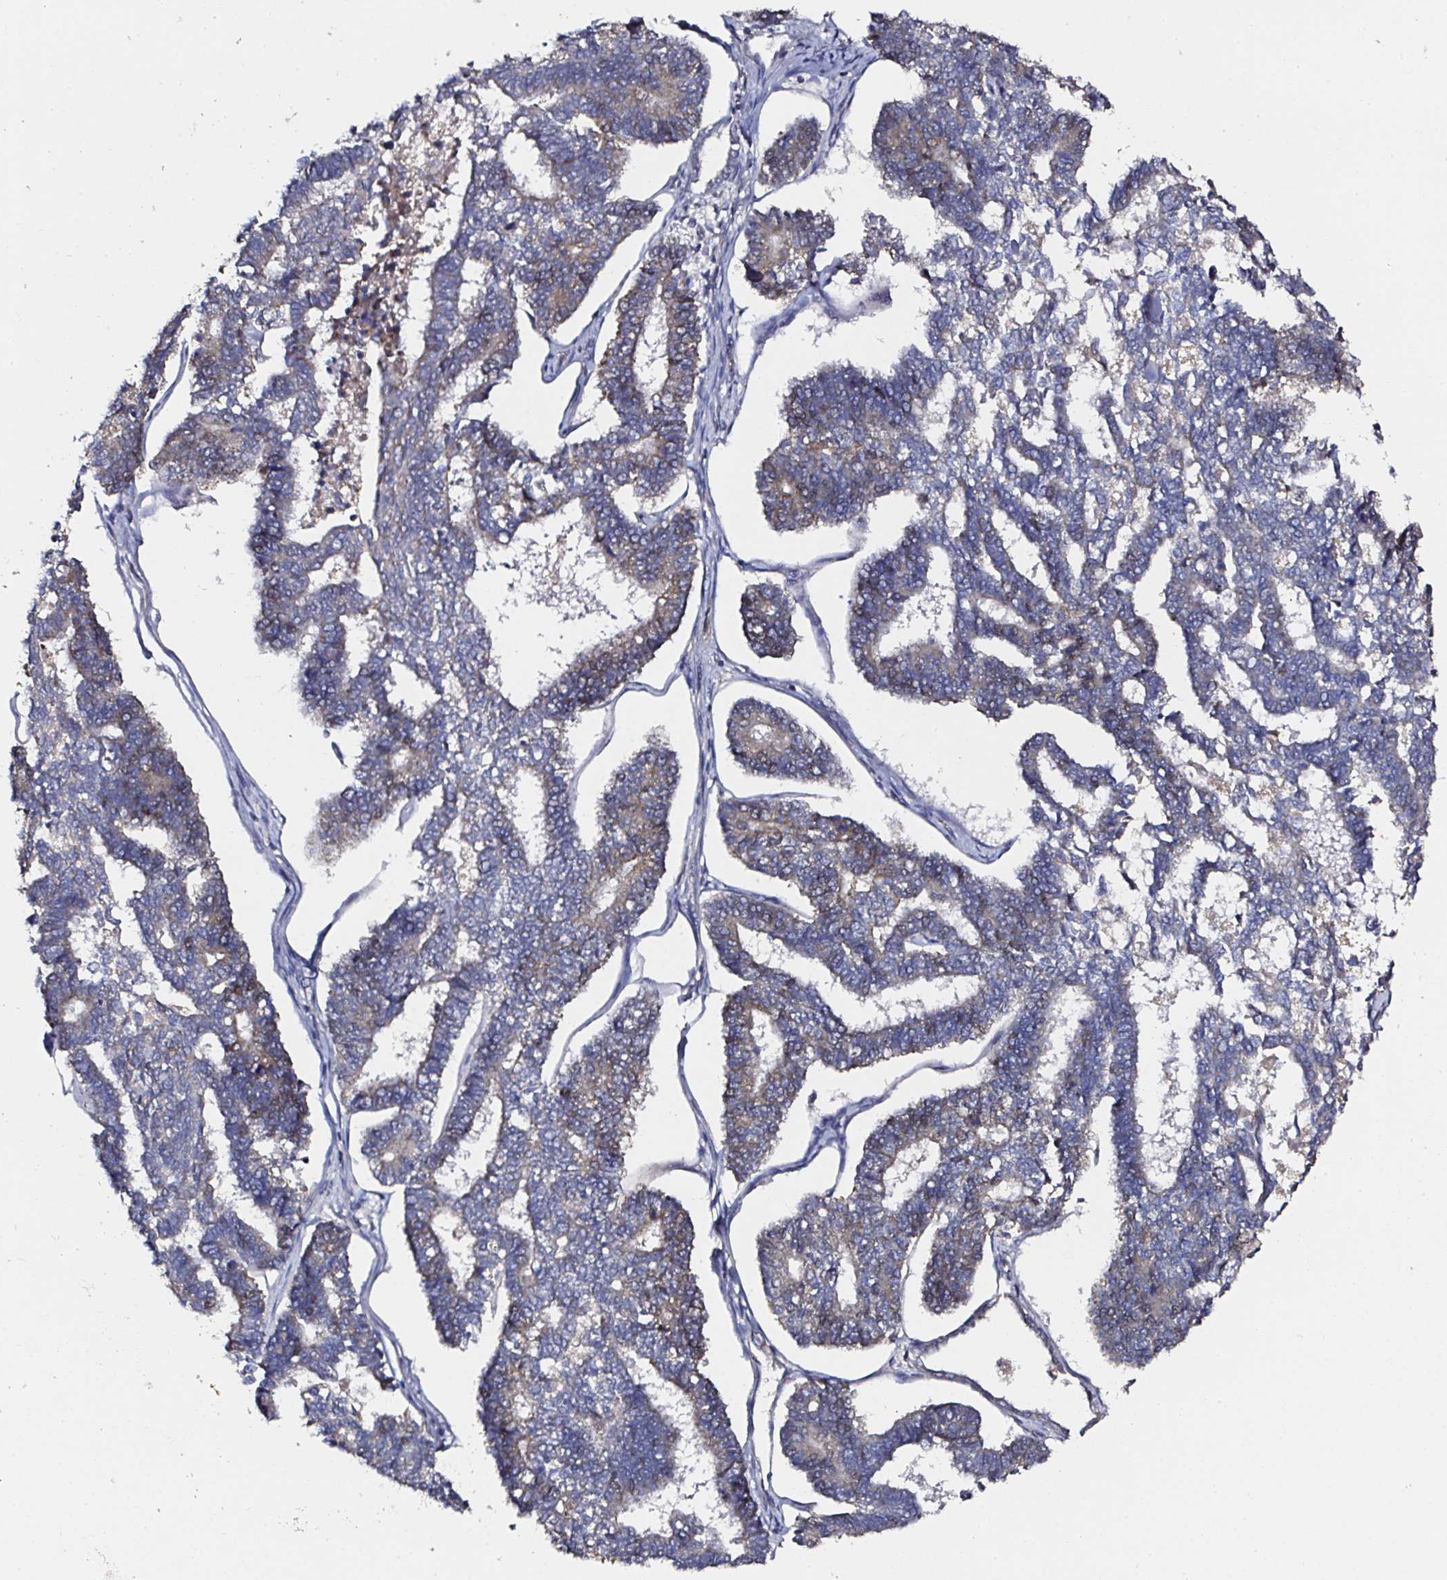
{"staining": {"intensity": "weak", "quantity": "25%-75%", "location": "cytoplasmic/membranous"}, "tissue": "endometrial cancer", "cell_type": "Tumor cells", "image_type": "cancer", "snomed": [{"axis": "morphology", "description": "Adenocarcinoma, NOS"}, {"axis": "topography", "description": "Endometrium"}], "caption": "This histopathology image exhibits immunohistochemistry staining of human endometrial cancer (adenocarcinoma), with low weak cytoplasmic/membranous staining in about 25%-75% of tumor cells.", "gene": "ATAD3B", "patient": {"sex": "female", "age": 70}}